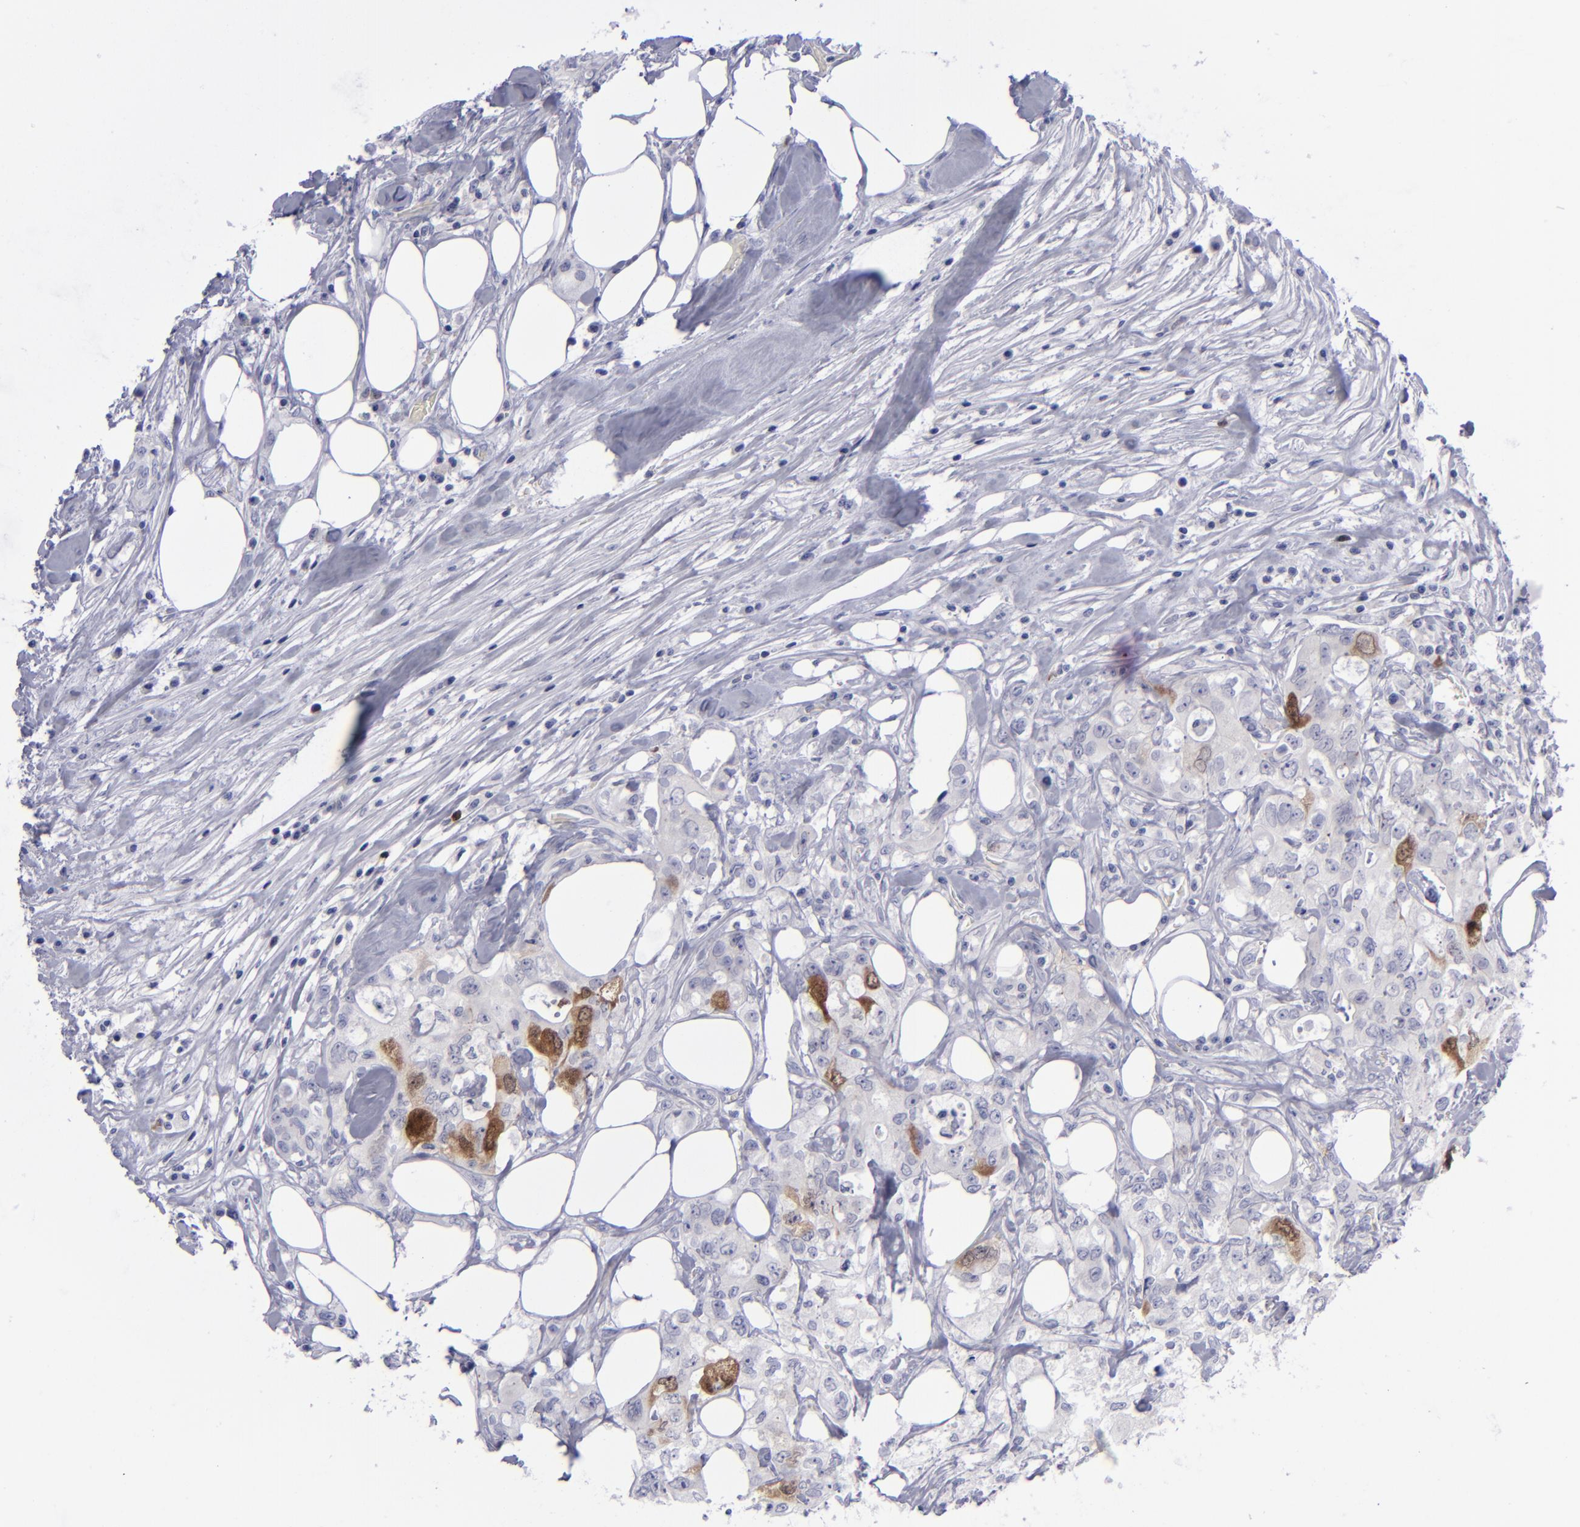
{"staining": {"intensity": "moderate", "quantity": "<25%", "location": "cytoplasmic/membranous"}, "tissue": "colorectal cancer", "cell_type": "Tumor cells", "image_type": "cancer", "snomed": [{"axis": "morphology", "description": "Adenocarcinoma, NOS"}, {"axis": "topography", "description": "Rectum"}], "caption": "A high-resolution image shows immunohistochemistry (IHC) staining of colorectal adenocarcinoma, which shows moderate cytoplasmic/membranous positivity in about <25% of tumor cells.", "gene": "AURKA", "patient": {"sex": "female", "age": 57}}